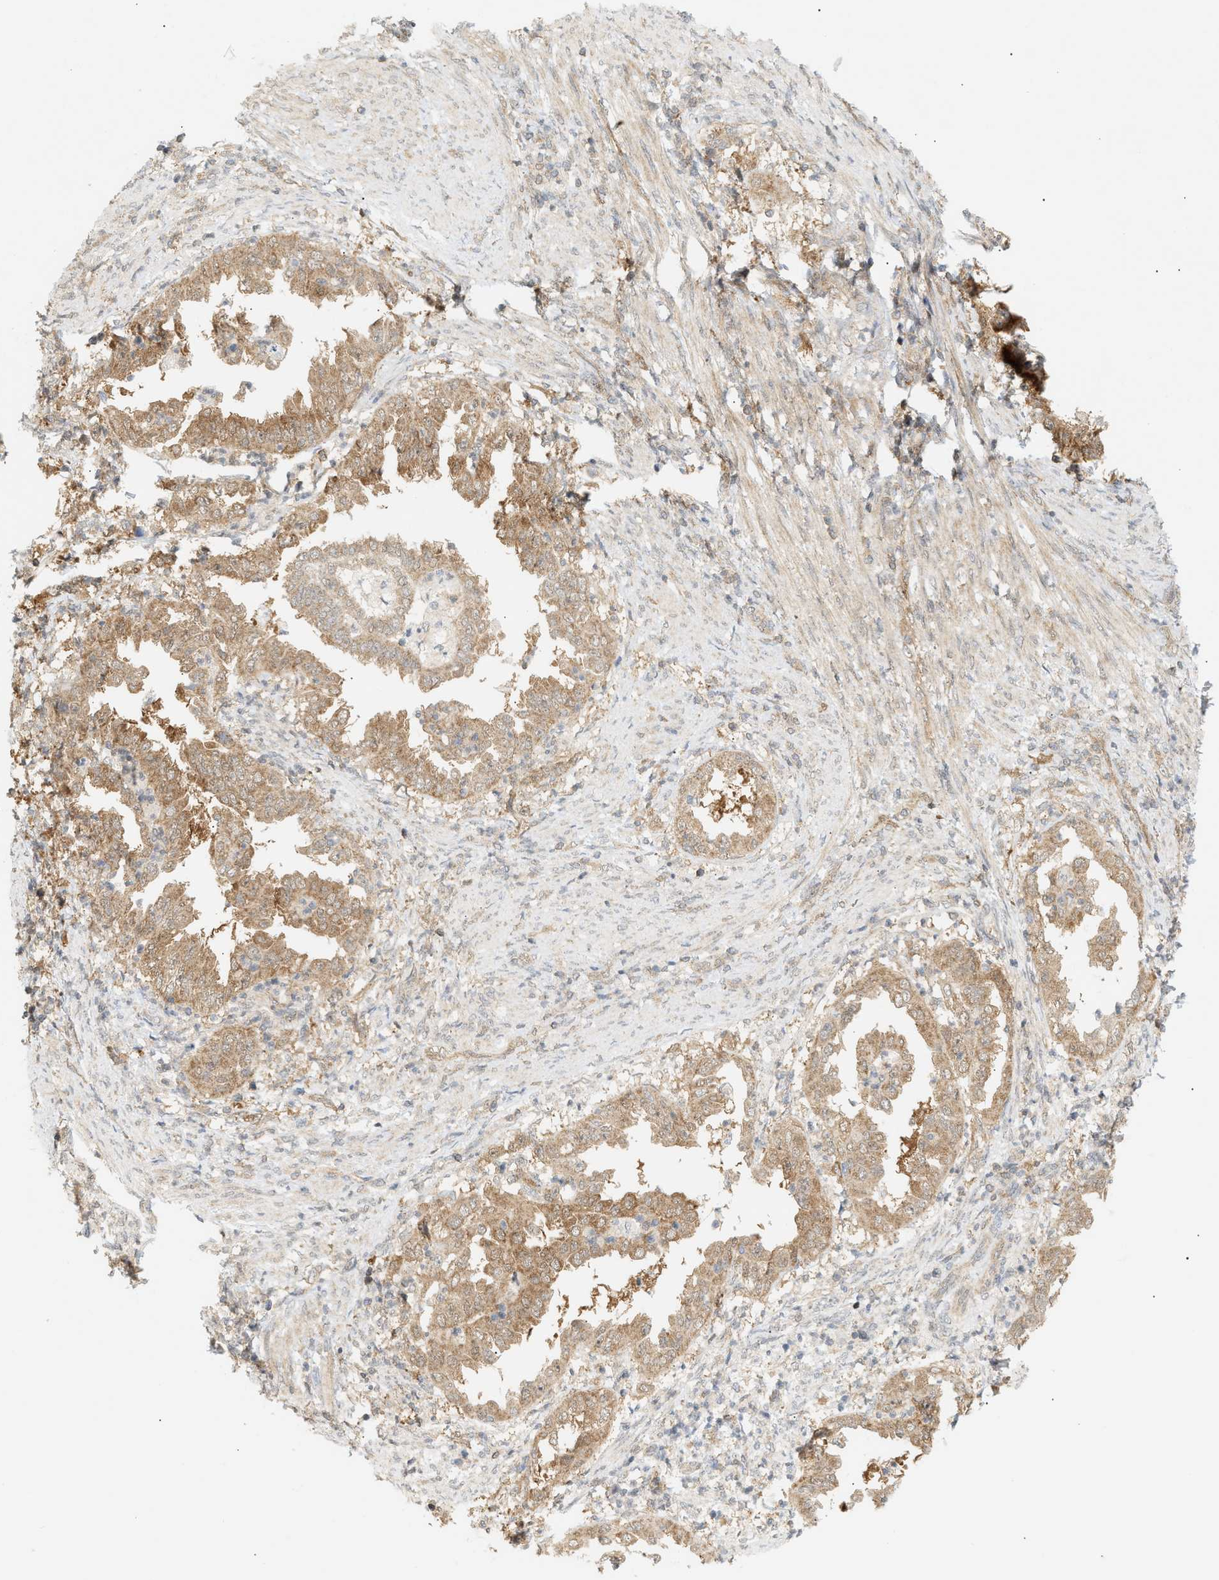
{"staining": {"intensity": "moderate", "quantity": ">75%", "location": "cytoplasmic/membranous"}, "tissue": "endometrial cancer", "cell_type": "Tumor cells", "image_type": "cancer", "snomed": [{"axis": "morphology", "description": "Adenocarcinoma, NOS"}, {"axis": "topography", "description": "Endometrium"}], "caption": "A high-resolution micrograph shows IHC staining of endometrial cancer, which exhibits moderate cytoplasmic/membranous expression in about >75% of tumor cells. (DAB (3,3'-diaminobenzidine) = brown stain, brightfield microscopy at high magnification).", "gene": "SHC1", "patient": {"sex": "female", "age": 85}}